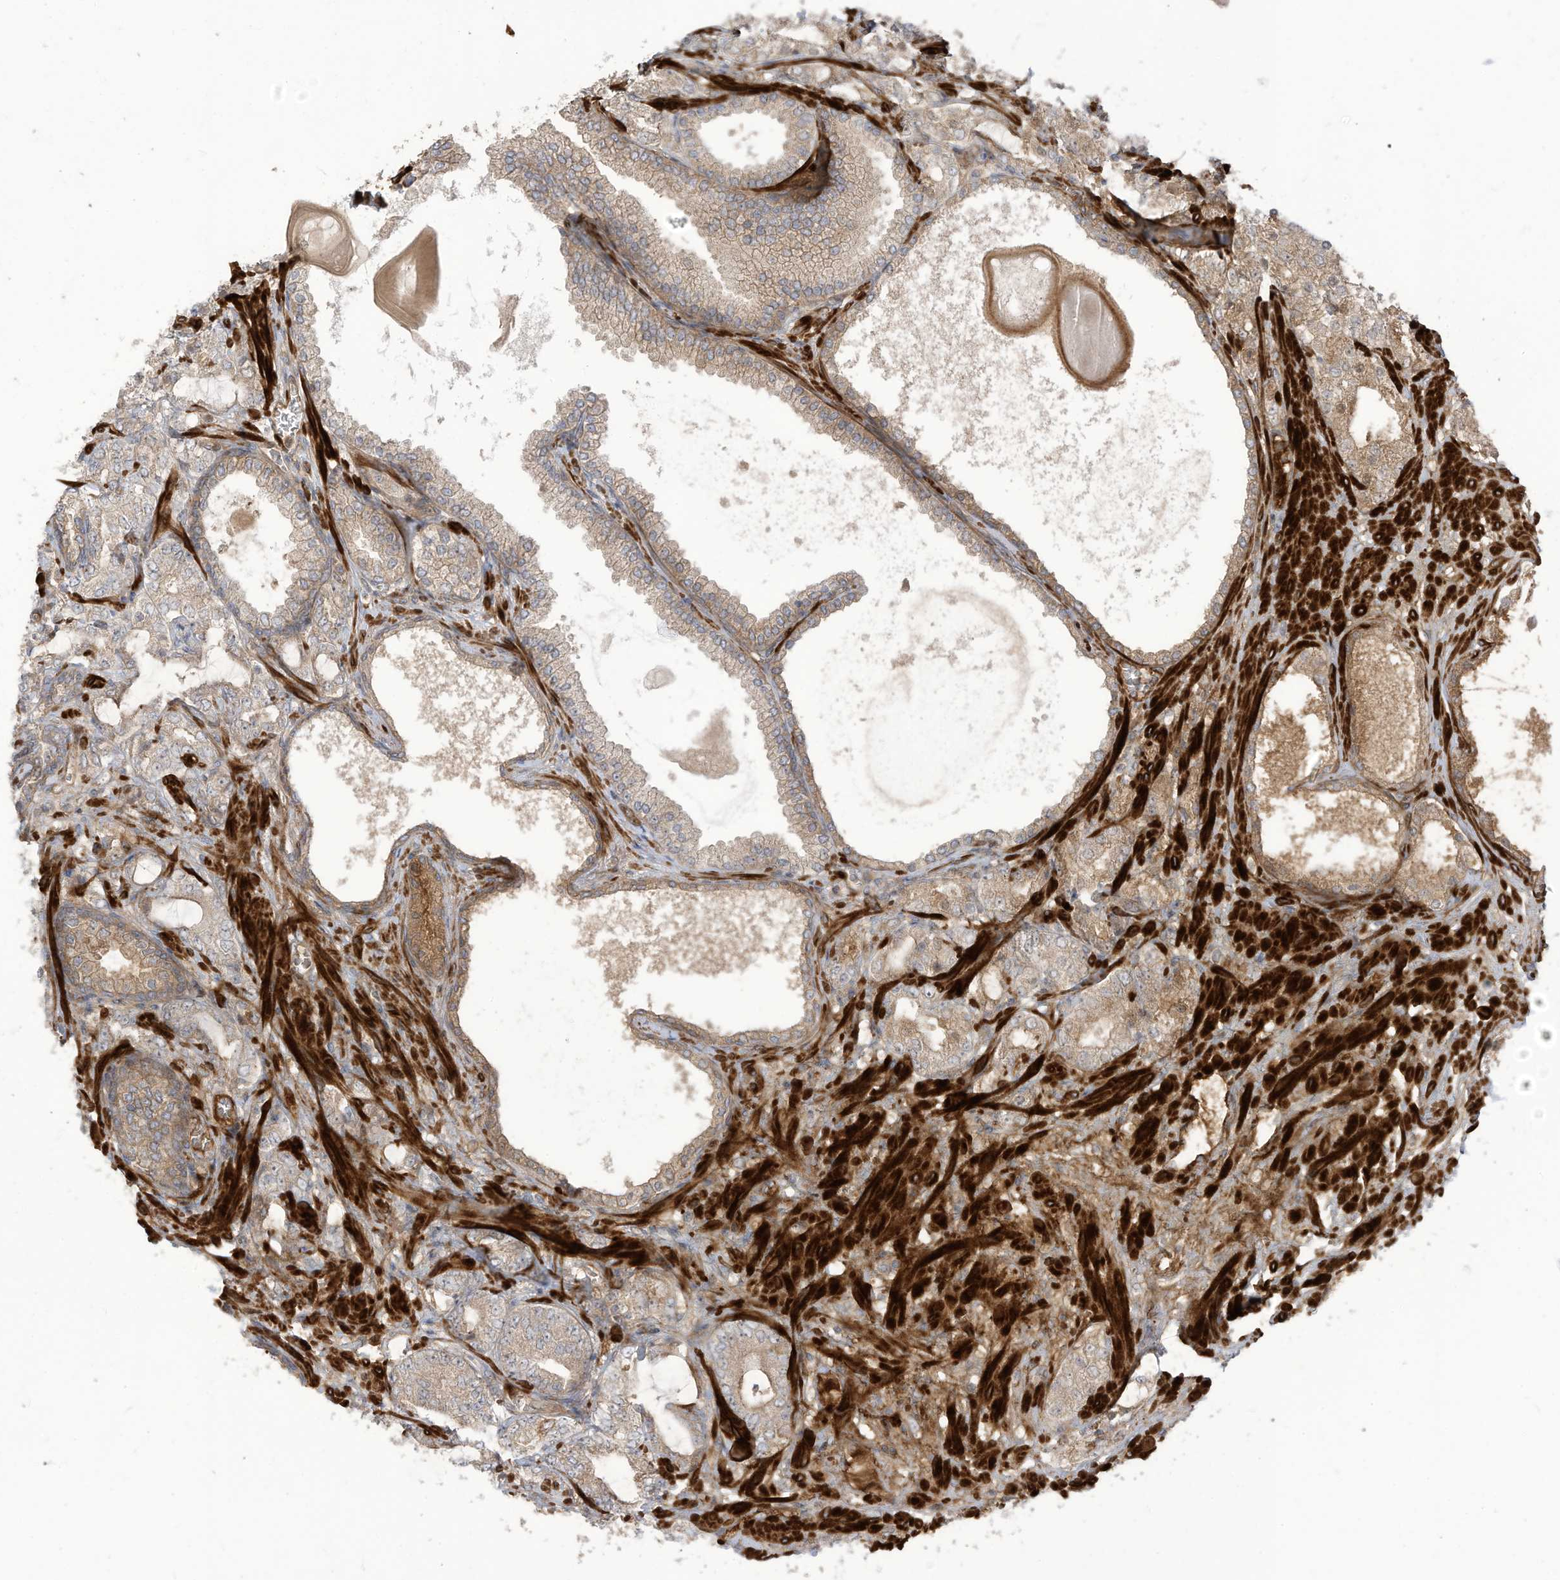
{"staining": {"intensity": "weak", "quantity": ">75%", "location": "cytoplasmic/membranous"}, "tissue": "prostate cancer", "cell_type": "Tumor cells", "image_type": "cancer", "snomed": [{"axis": "morphology", "description": "Adenocarcinoma, High grade"}, {"axis": "topography", "description": "Prostate"}], "caption": "Immunohistochemistry (DAB (3,3'-diaminobenzidine)) staining of human prostate cancer reveals weak cytoplasmic/membranous protein positivity in approximately >75% of tumor cells.", "gene": "ENTR1", "patient": {"sex": "male", "age": 64}}